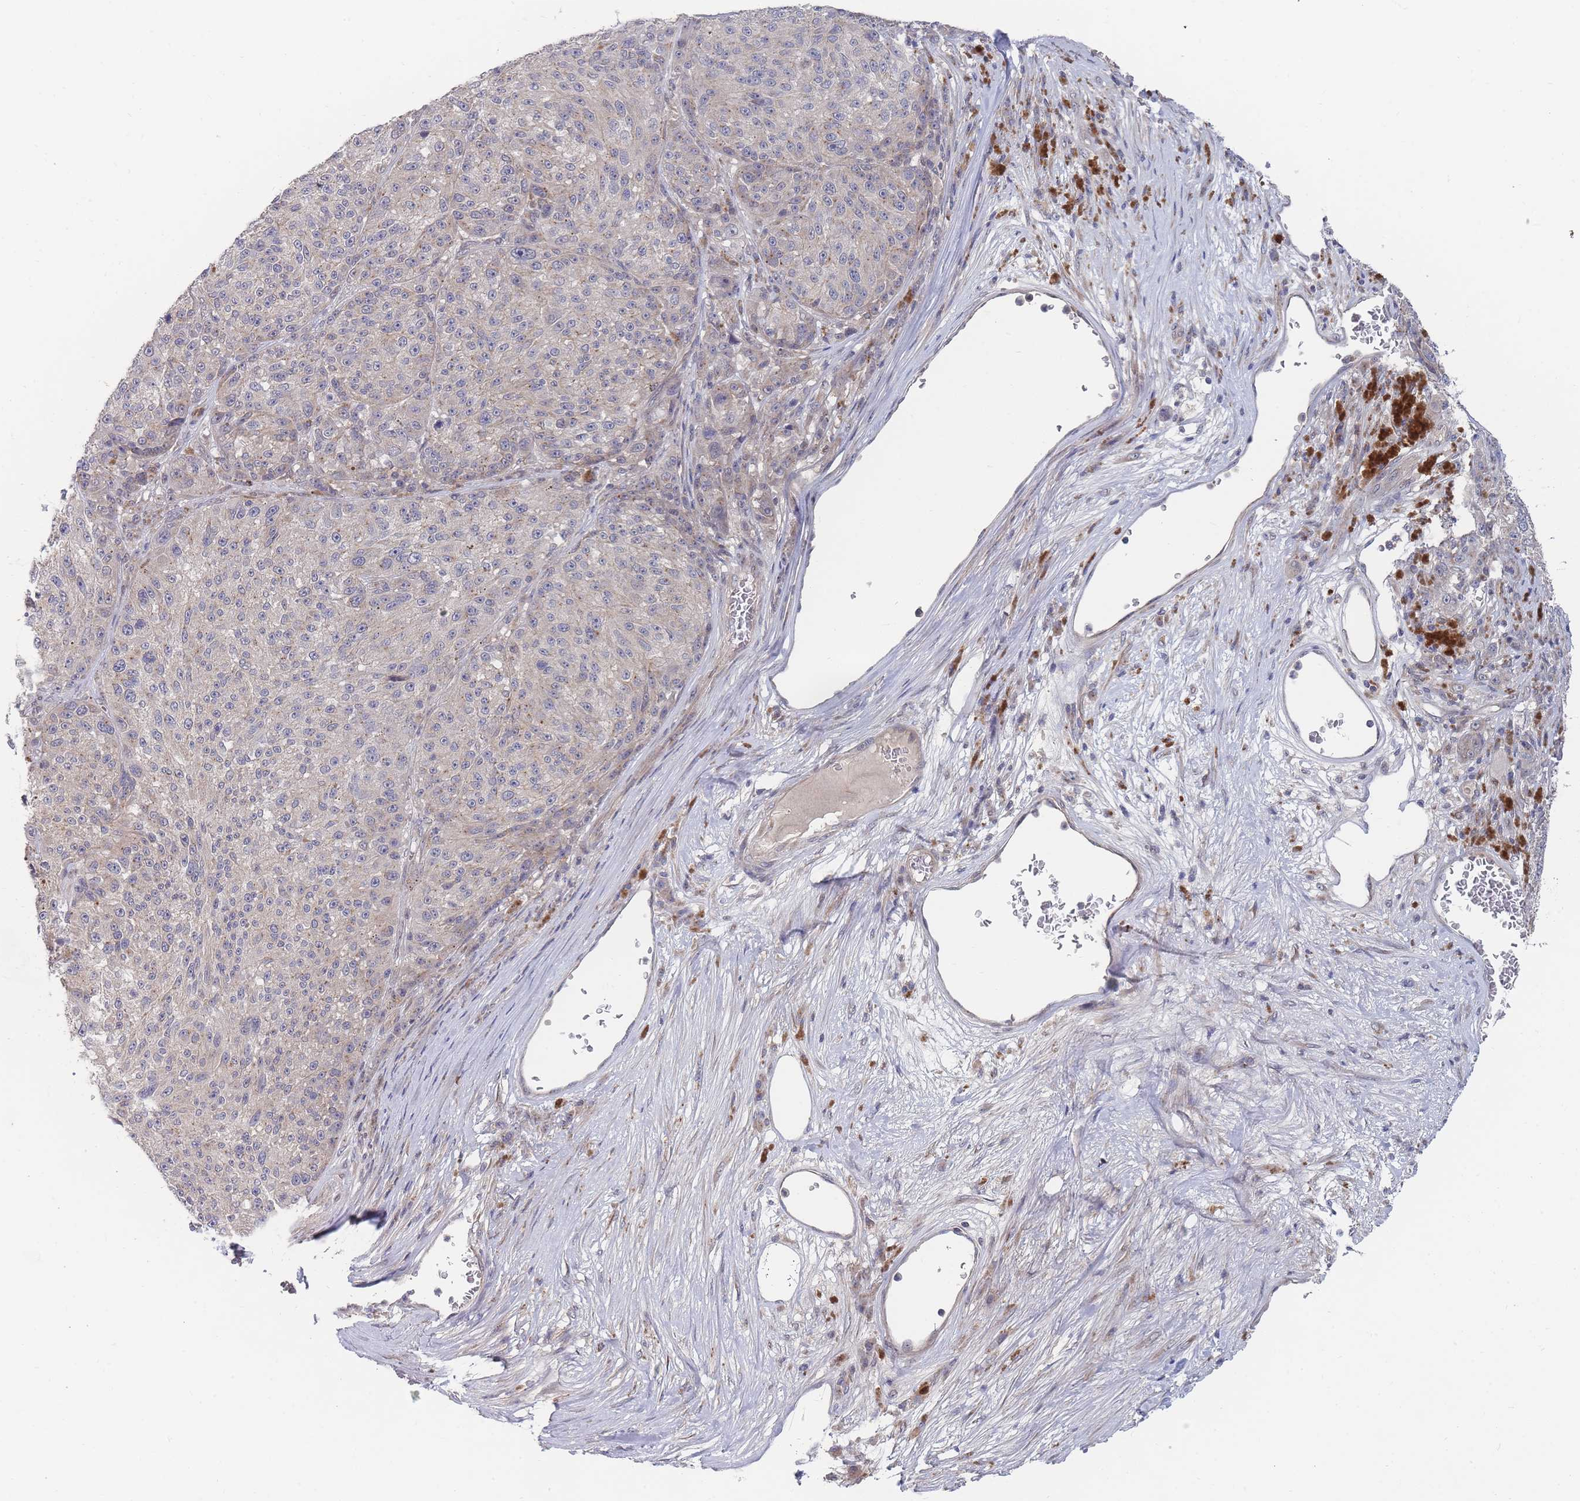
{"staining": {"intensity": "negative", "quantity": "none", "location": "none"}, "tissue": "melanoma", "cell_type": "Tumor cells", "image_type": "cancer", "snomed": [{"axis": "morphology", "description": "Malignant melanoma, NOS"}, {"axis": "topography", "description": "Skin"}], "caption": "High magnification brightfield microscopy of malignant melanoma stained with DAB (3,3'-diaminobenzidine) (brown) and counterstained with hematoxylin (blue): tumor cells show no significant positivity.", "gene": "SLC35F5", "patient": {"sex": "male", "age": 53}}